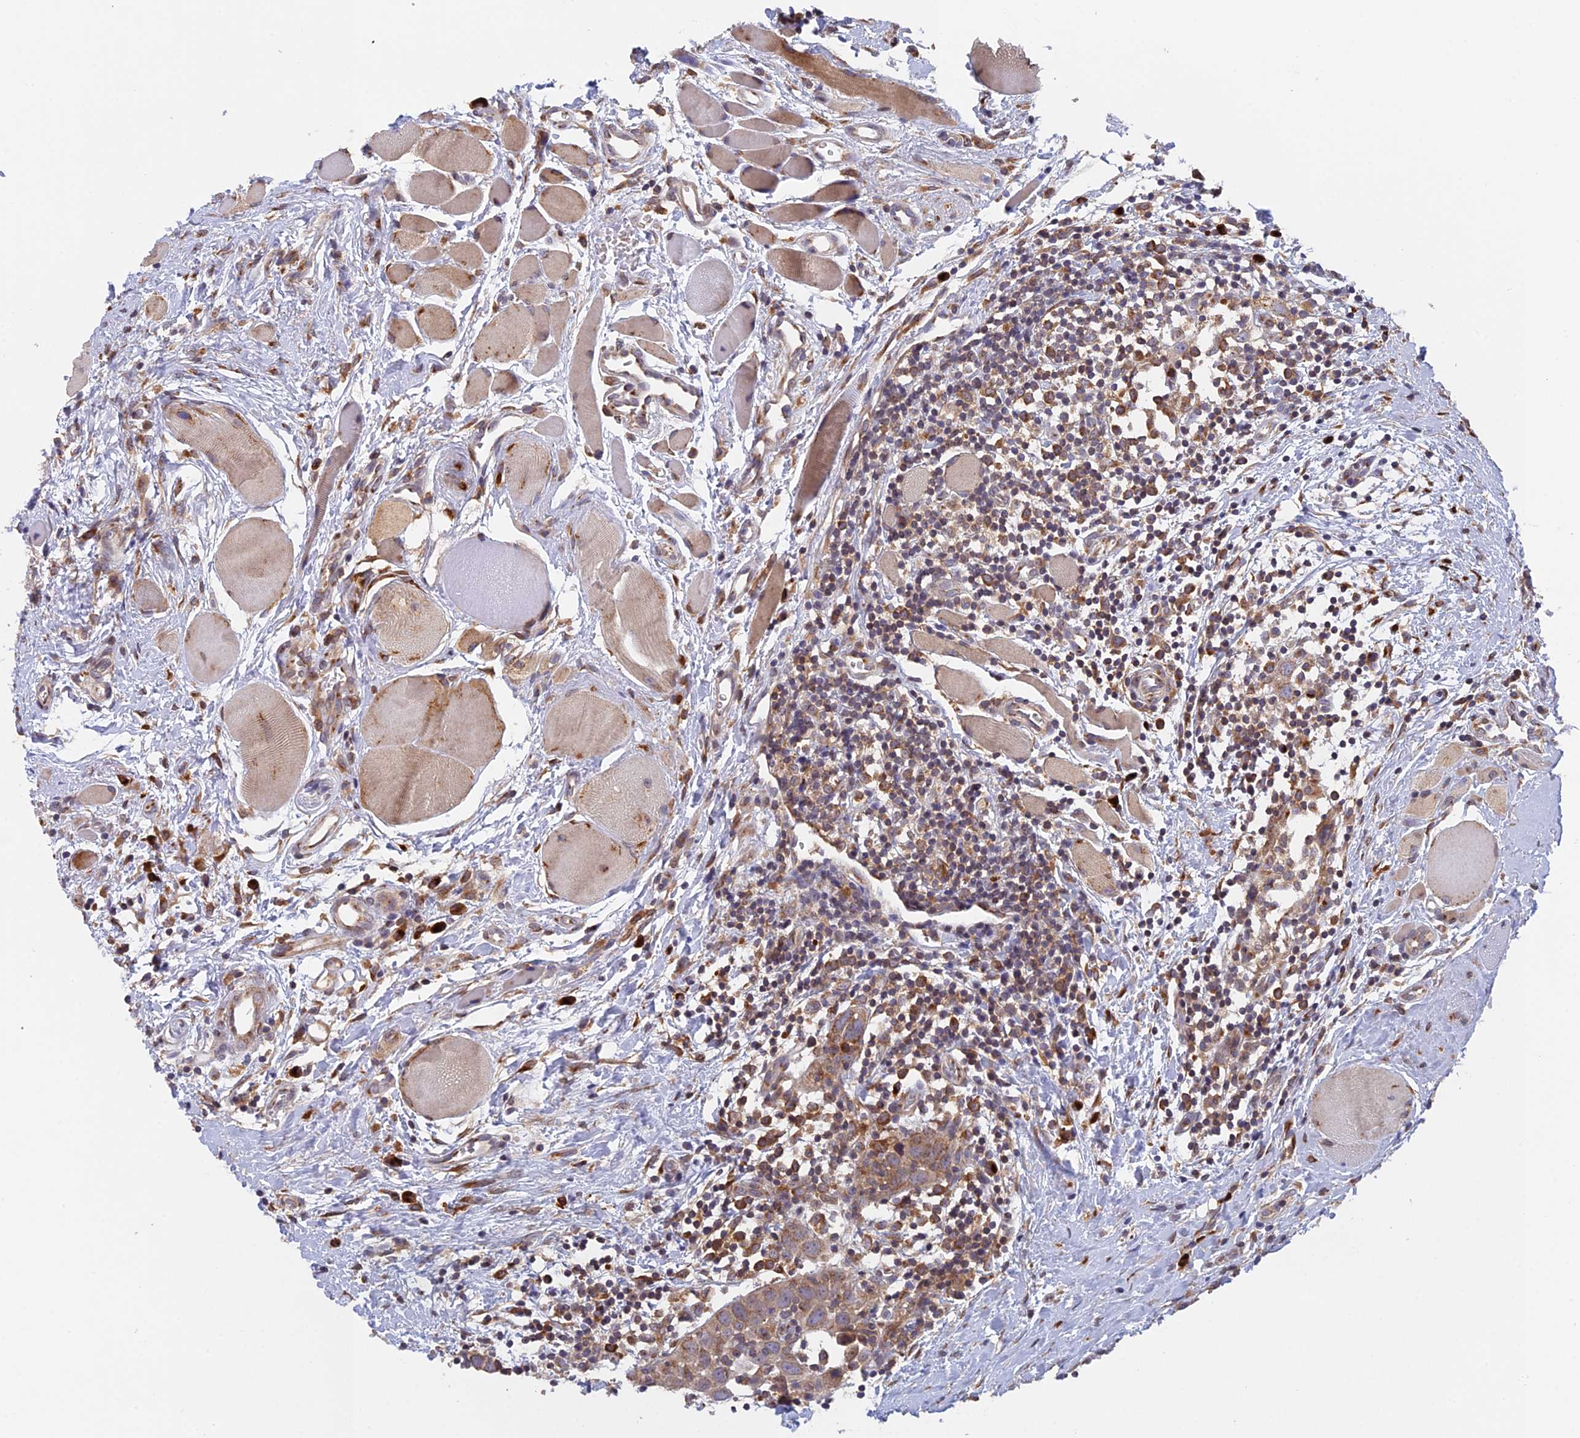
{"staining": {"intensity": "moderate", "quantity": "25%-75%", "location": "cytoplasmic/membranous"}, "tissue": "head and neck cancer", "cell_type": "Tumor cells", "image_type": "cancer", "snomed": [{"axis": "morphology", "description": "Squamous cell carcinoma, NOS"}, {"axis": "topography", "description": "Oral tissue"}, {"axis": "topography", "description": "Head-Neck"}], "caption": "Tumor cells reveal medium levels of moderate cytoplasmic/membranous positivity in about 25%-75% of cells in human head and neck cancer (squamous cell carcinoma).", "gene": "SNX17", "patient": {"sex": "female", "age": 50}}